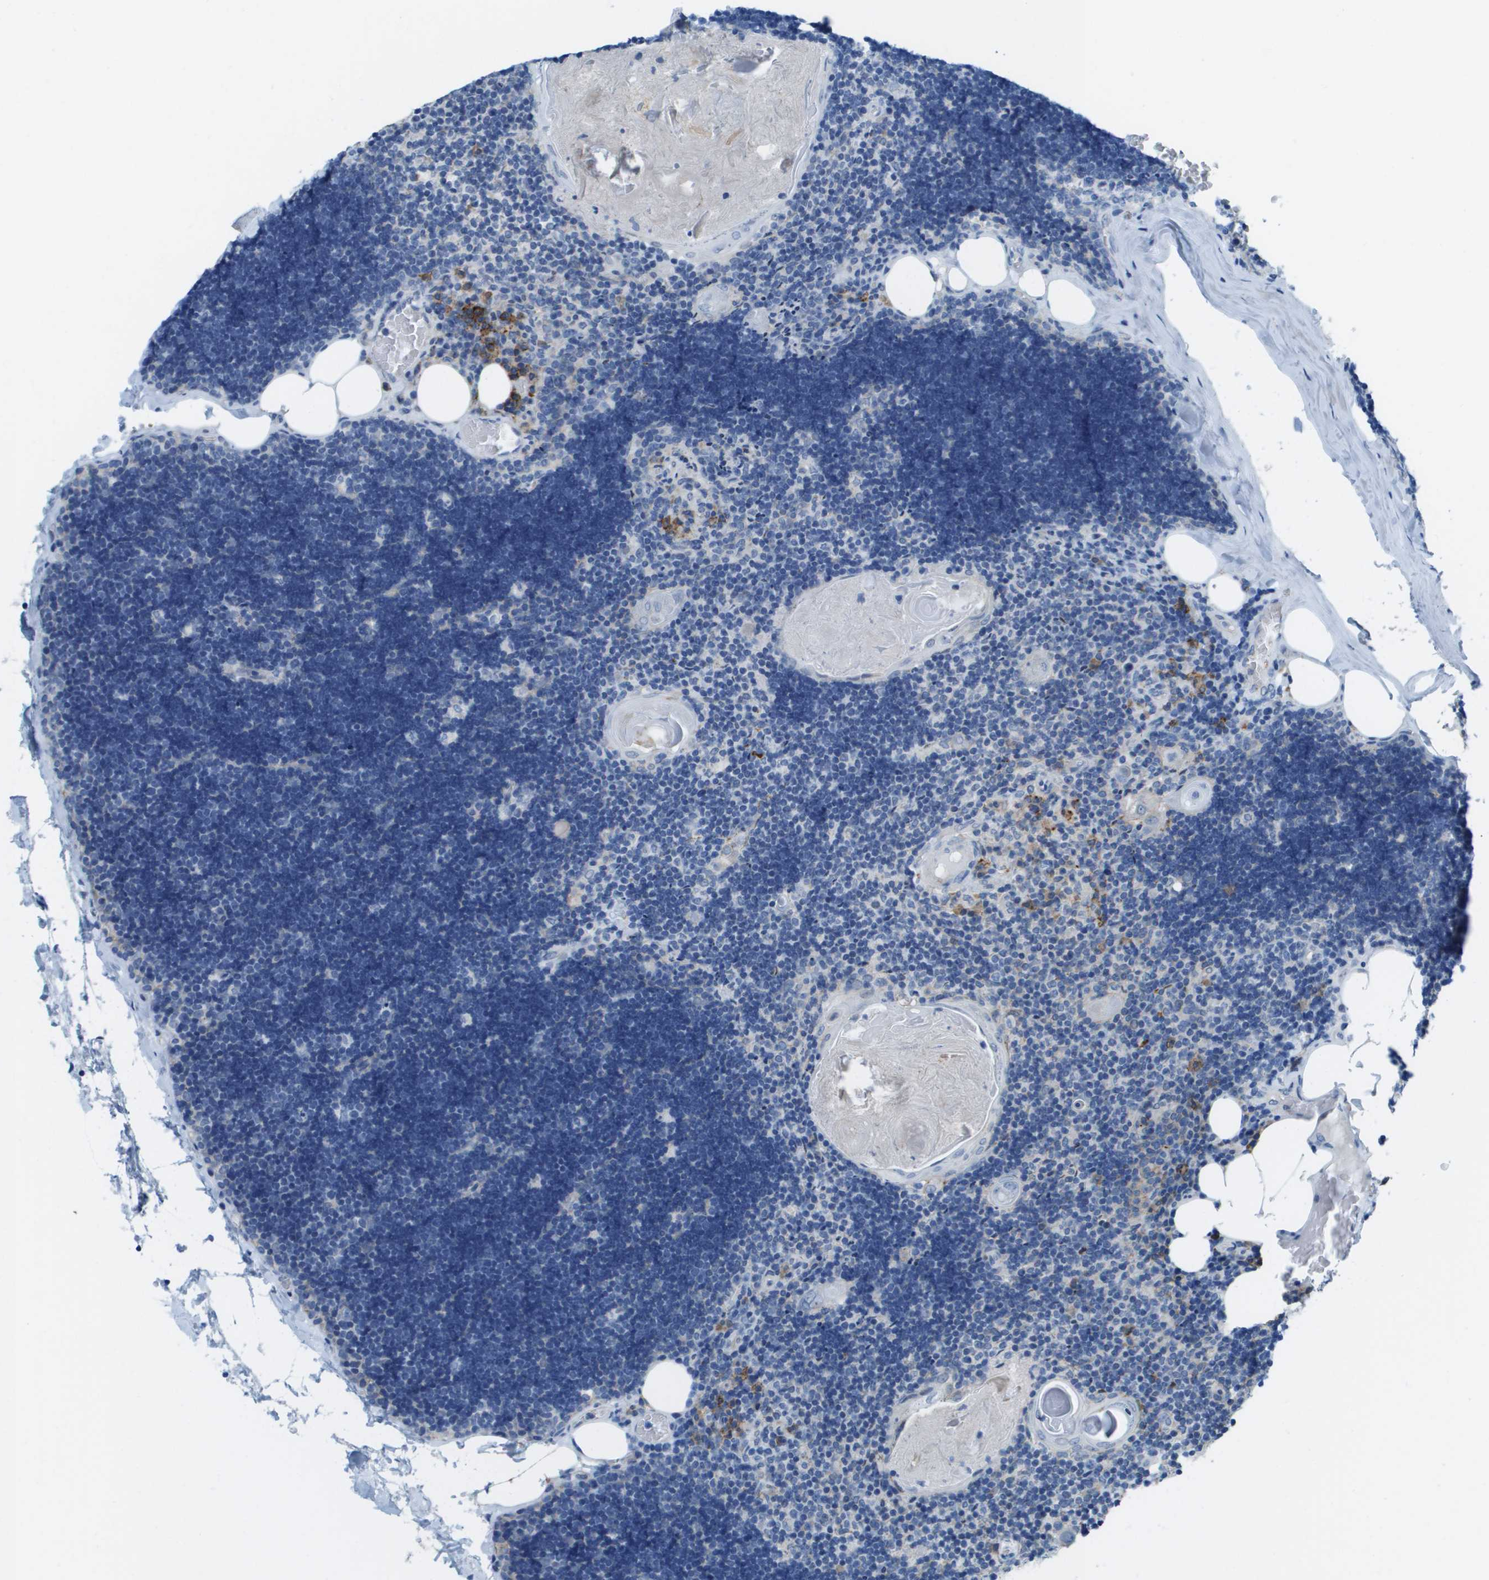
{"staining": {"intensity": "negative", "quantity": "none", "location": "none"}, "tissue": "lymph node", "cell_type": "Germinal center cells", "image_type": "normal", "snomed": [{"axis": "morphology", "description": "Normal tissue, NOS"}, {"axis": "topography", "description": "Lymph node"}], "caption": "A histopathology image of lymph node stained for a protein reveals no brown staining in germinal center cells. The staining is performed using DAB brown chromogen with nuclei counter-stained in using hematoxylin.", "gene": "SDC1", "patient": {"sex": "male", "age": 33}}